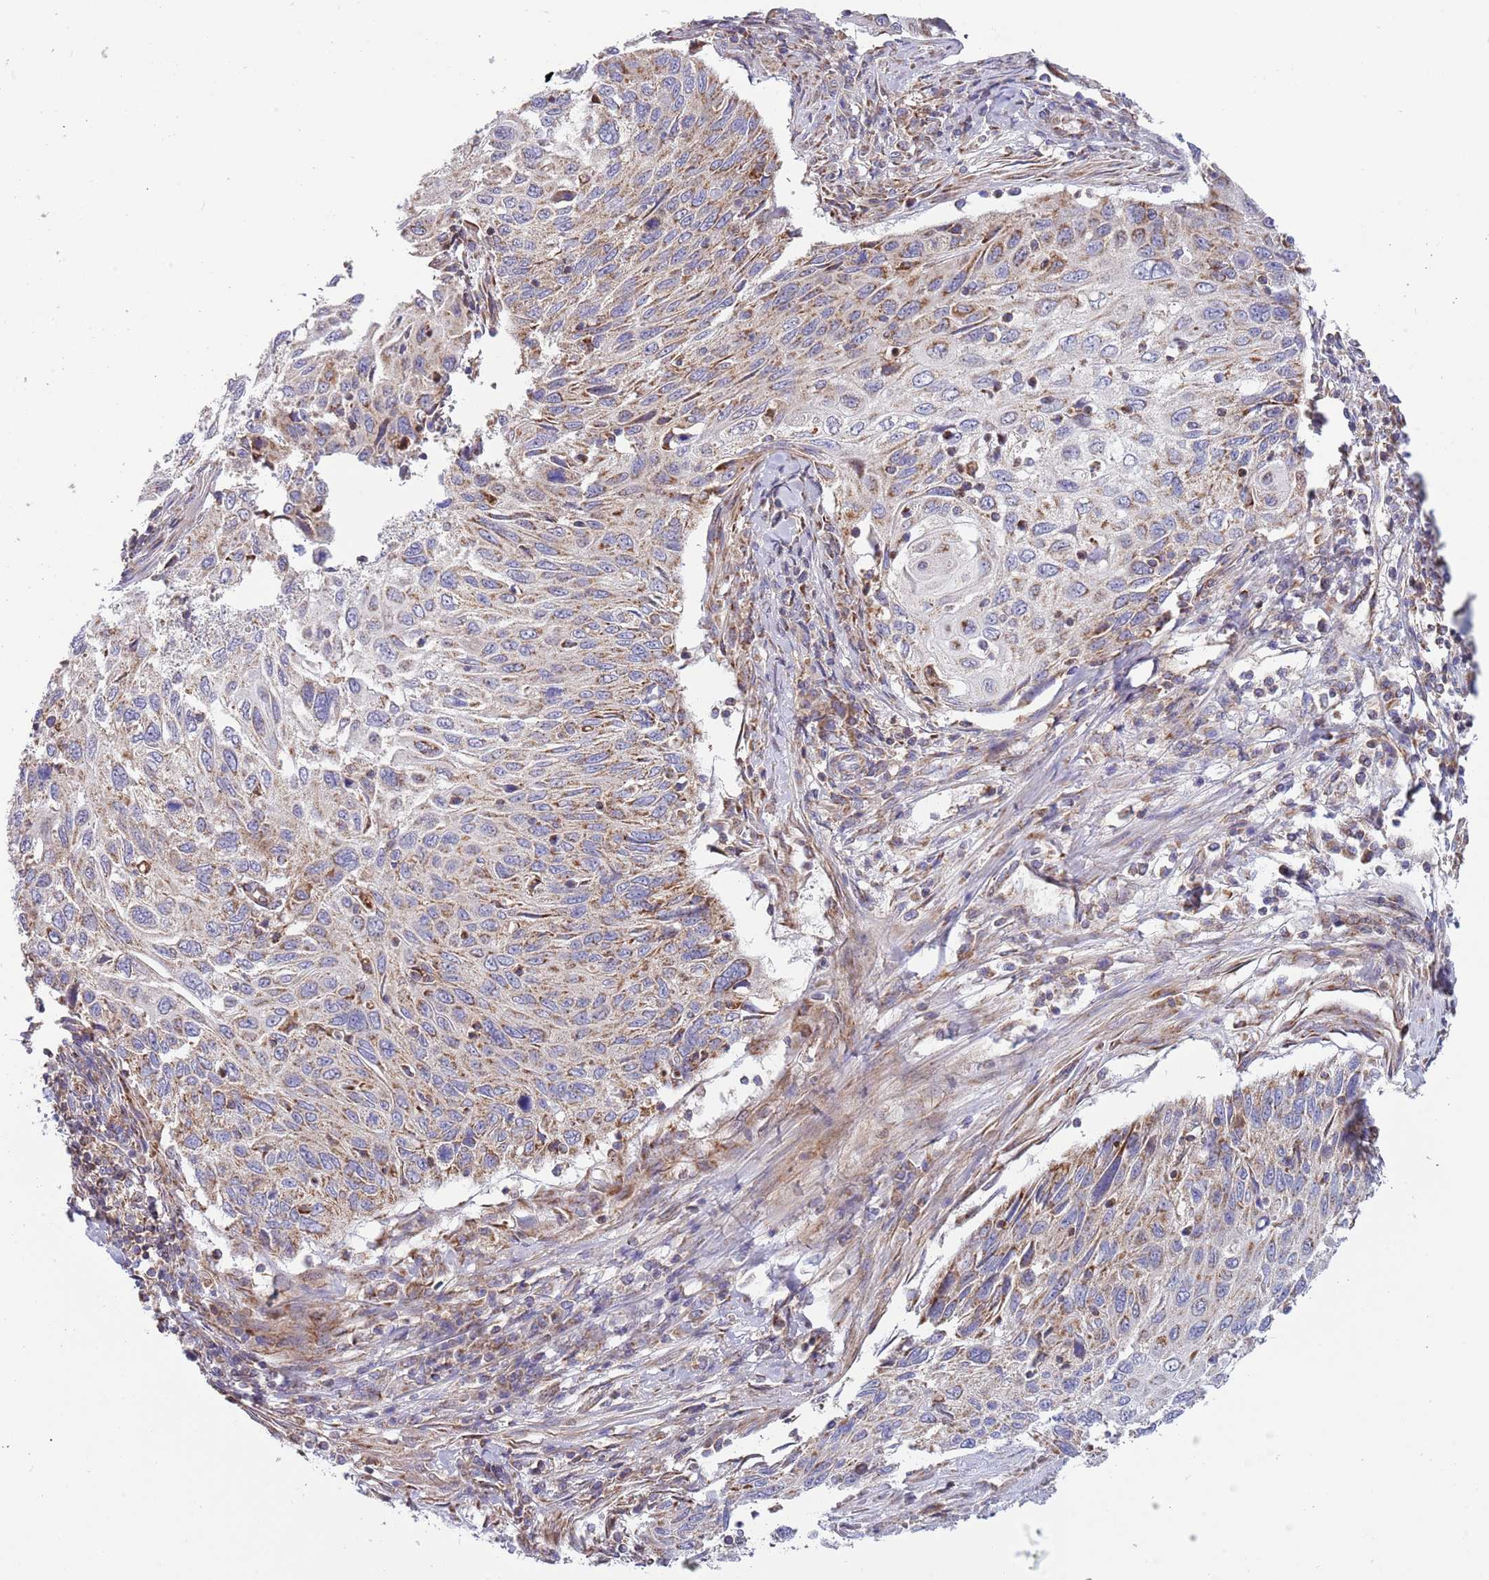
{"staining": {"intensity": "moderate", "quantity": "<25%", "location": "cytoplasmic/membranous"}, "tissue": "cervical cancer", "cell_type": "Tumor cells", "image_type": "cancer", "snomed": [{"axis": "morphology", "description": "Squamous cell carcinoma, NOS"}, {"axis": "topography", "description": "Cervix"}], "caption": "This micrograph shows immunohistochemistry staining of cervical cancer (squamous cell carcinoma), with low moderate cytoplasmic/membranous expression in approximately <25% of tumor cells.", "gene": "IRS4", "patient": {"sex": "female", "age": 70}}